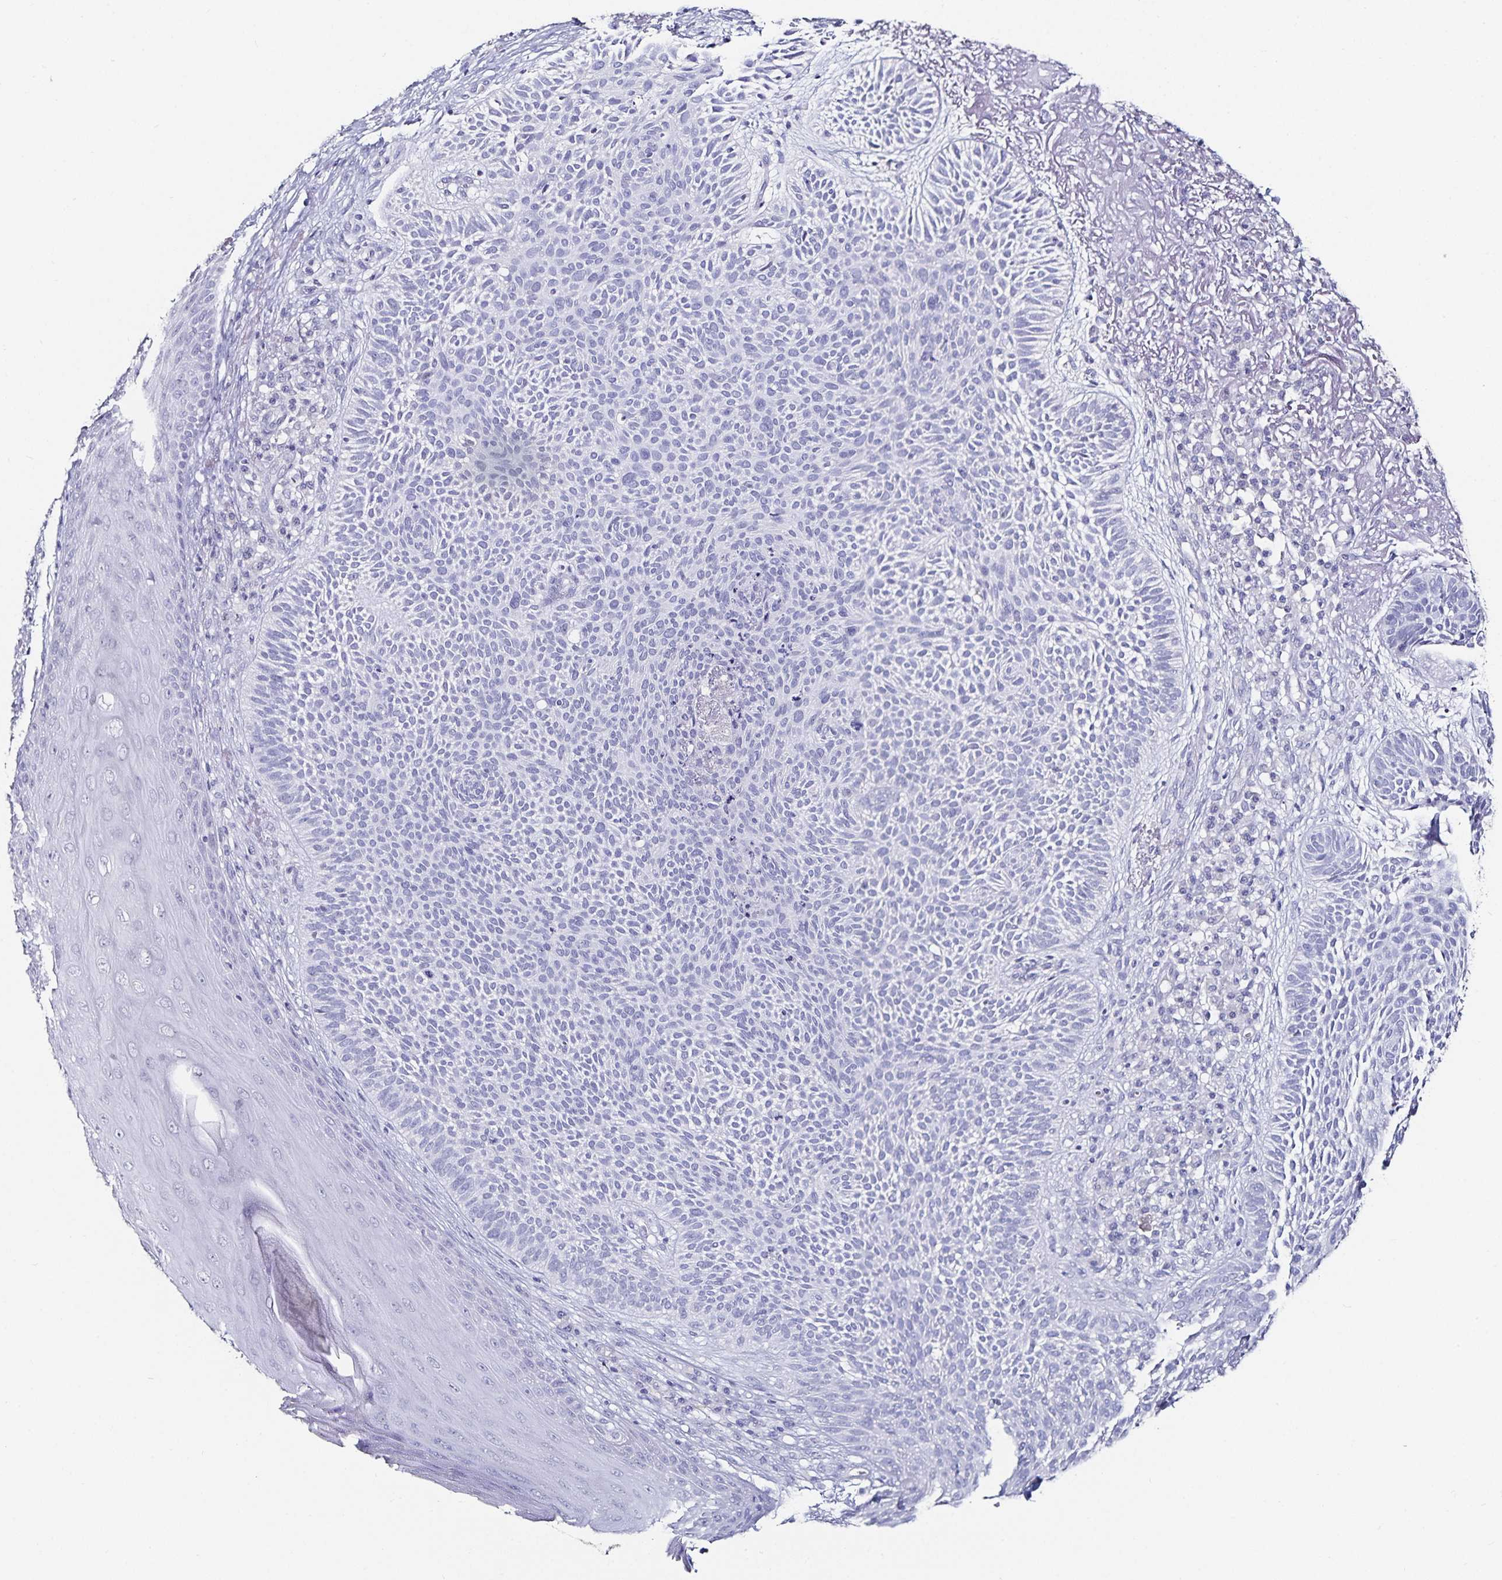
{"staining": {"intensity": "negative", "quantity": "none", "location": "none"}, "tissue": "skin cancer", "cell_type": "Tumor cells", "image_type": "cancer", "snomed": [{"axis": "morphology", "description": "Basal cell carcinoma"}, {"axis": "topography", "description": "Skin"}, {"axis": "topography", "description": "Skin of face"}], "caption": "Skin basal cell carcinoma was stained to show a protein in brown. There is no significant staining in tumor cells.", "gene": "TSPAN7", "patient": {"sex": "female", "age": 82}}